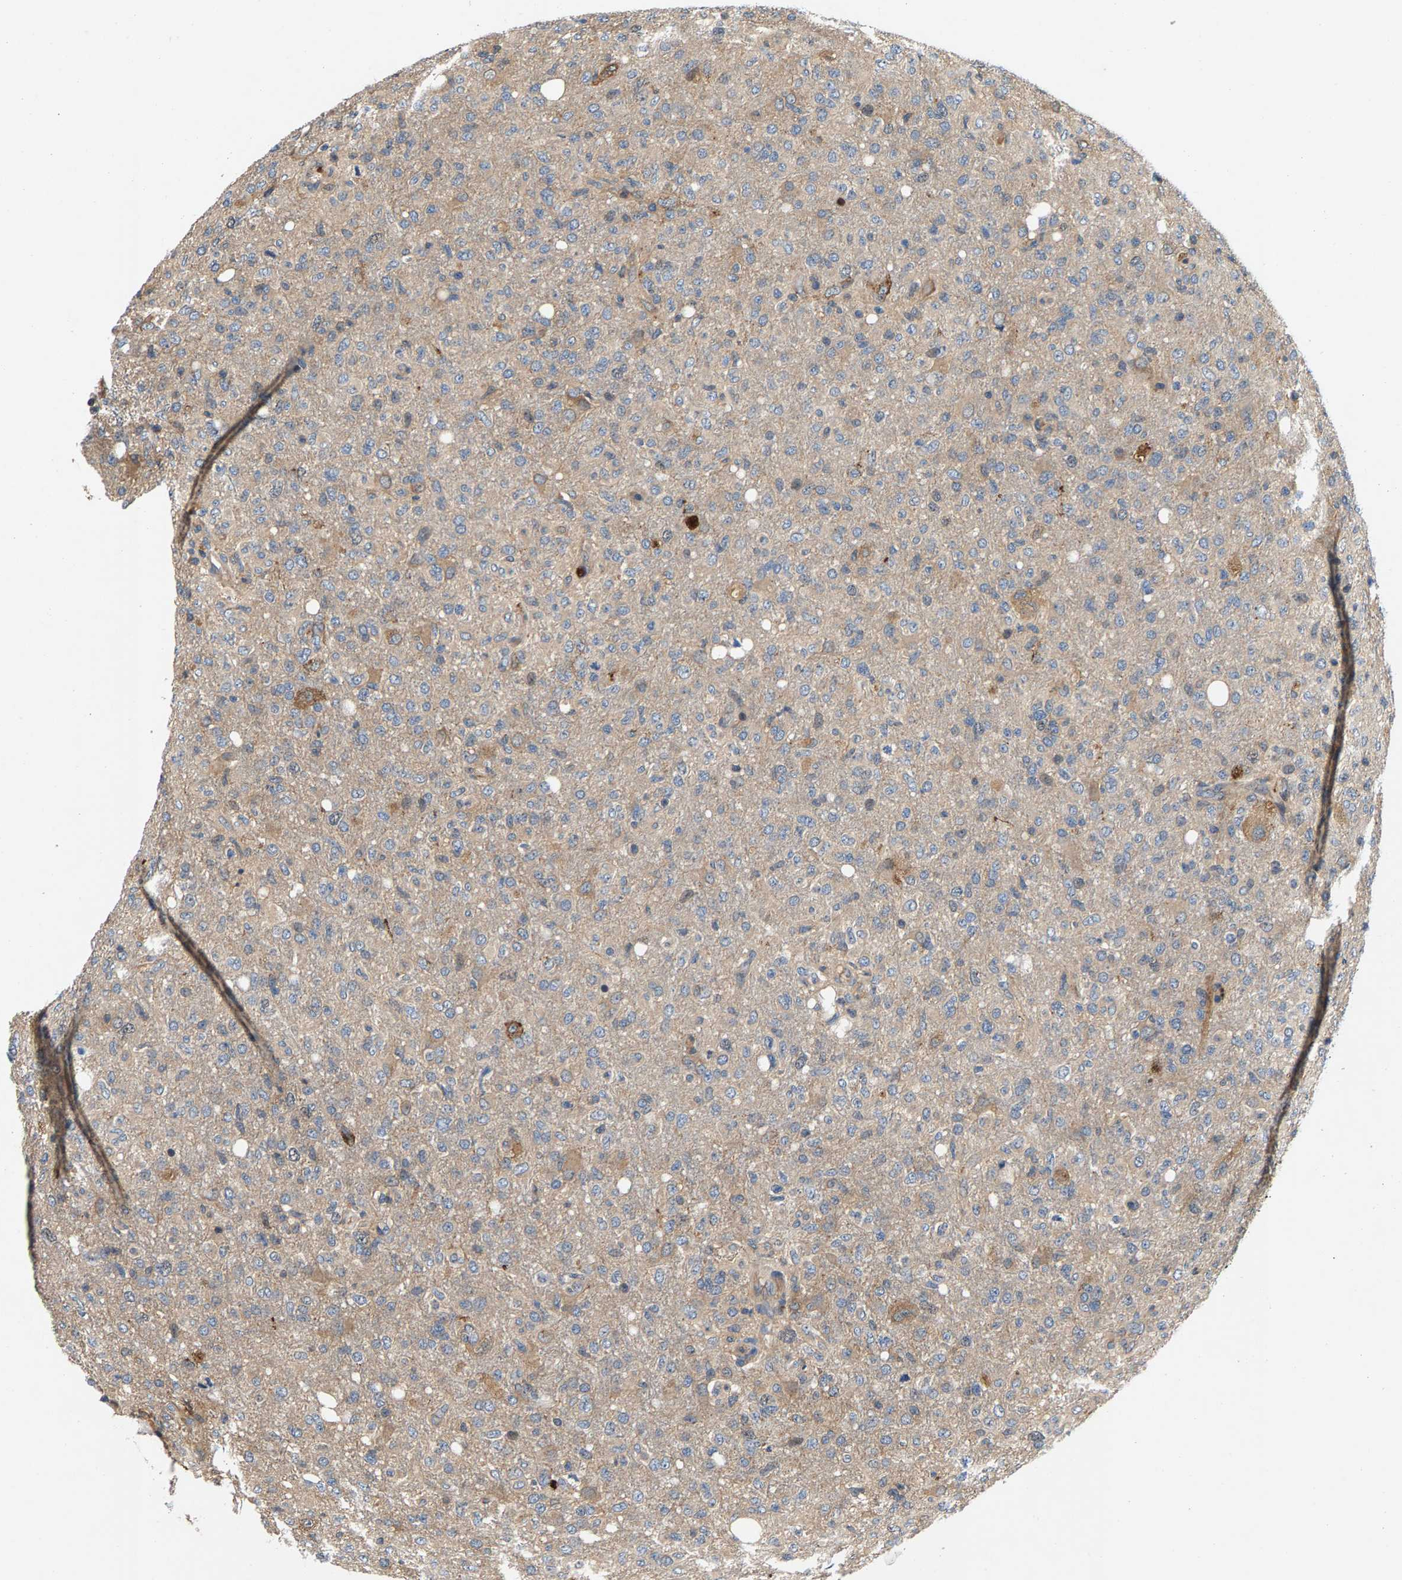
{"staining": {"intensity": "weak", "quantity": "<25%", "location": "cytoplasmic/membranous"}, "tissue": "glioma", "cell_type": "Tumor cells", "image_type": "cancer", "snomed": [{"axis": "morphology", "description": "Glioma, malignant, High grade"}, {"axis": "topography", "description": "Brain"}], "caption": "Image shows no protein positivity in tumor cells of glioma tissue.", "gene": "FAM78A", "patient": {"sex": "female", "age": 57}}